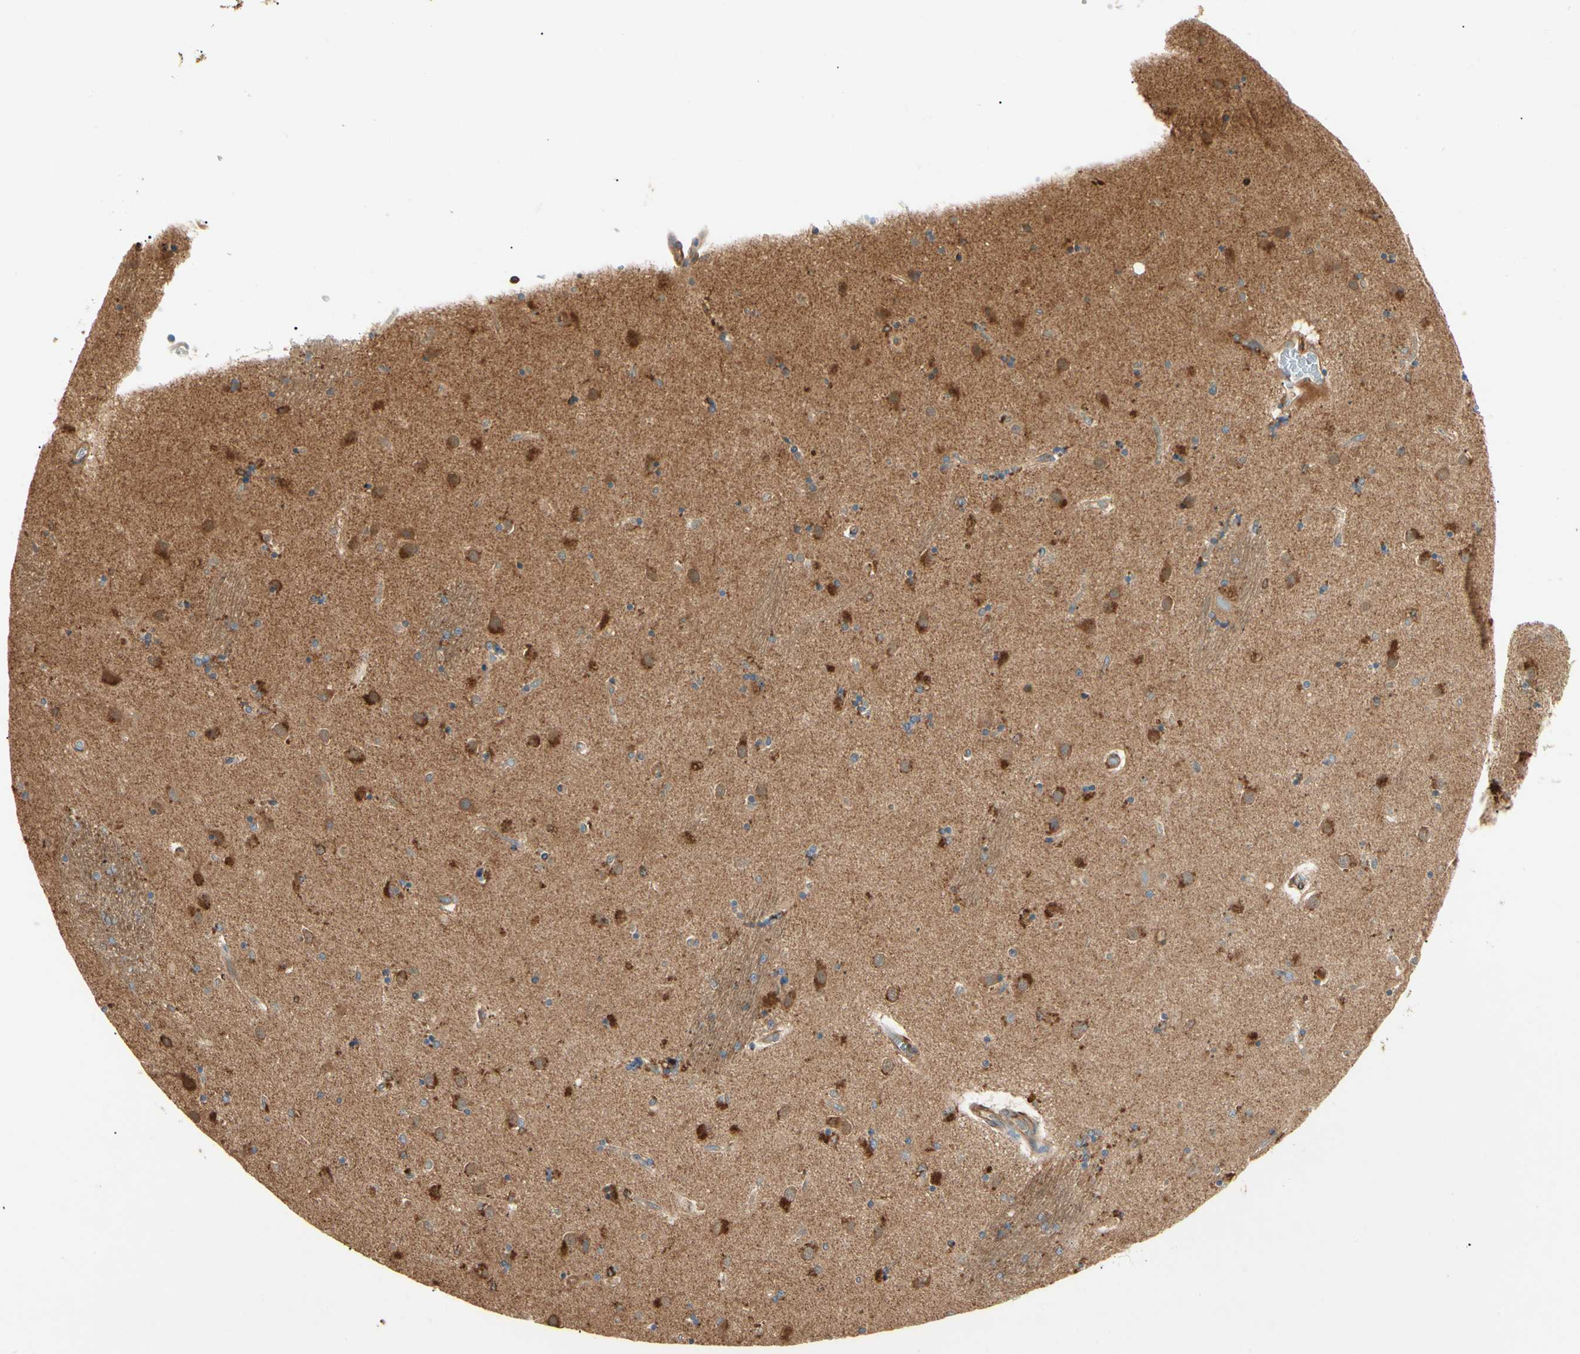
{"staining": {"intensity": "moderate", "quantity": ">75%", "location": "cytoplasmic/membranous"}, "tissue": "caudate", "cell_type": "Glial cells", "image_type": "normal", "snomed": [{"axis": "morphology", "description": "Normal tissue, NOS"}, {"axis": "topography", "description": "Lateral ventricle wall"}], "caption": "Protein staining demonstrates moderate cytoplasmic/membranous positivity in approximately >75% of glial cells in unremarkable caudate.", "gene": "ARPC2", "patient": {"sex": "female", "age": 54}}